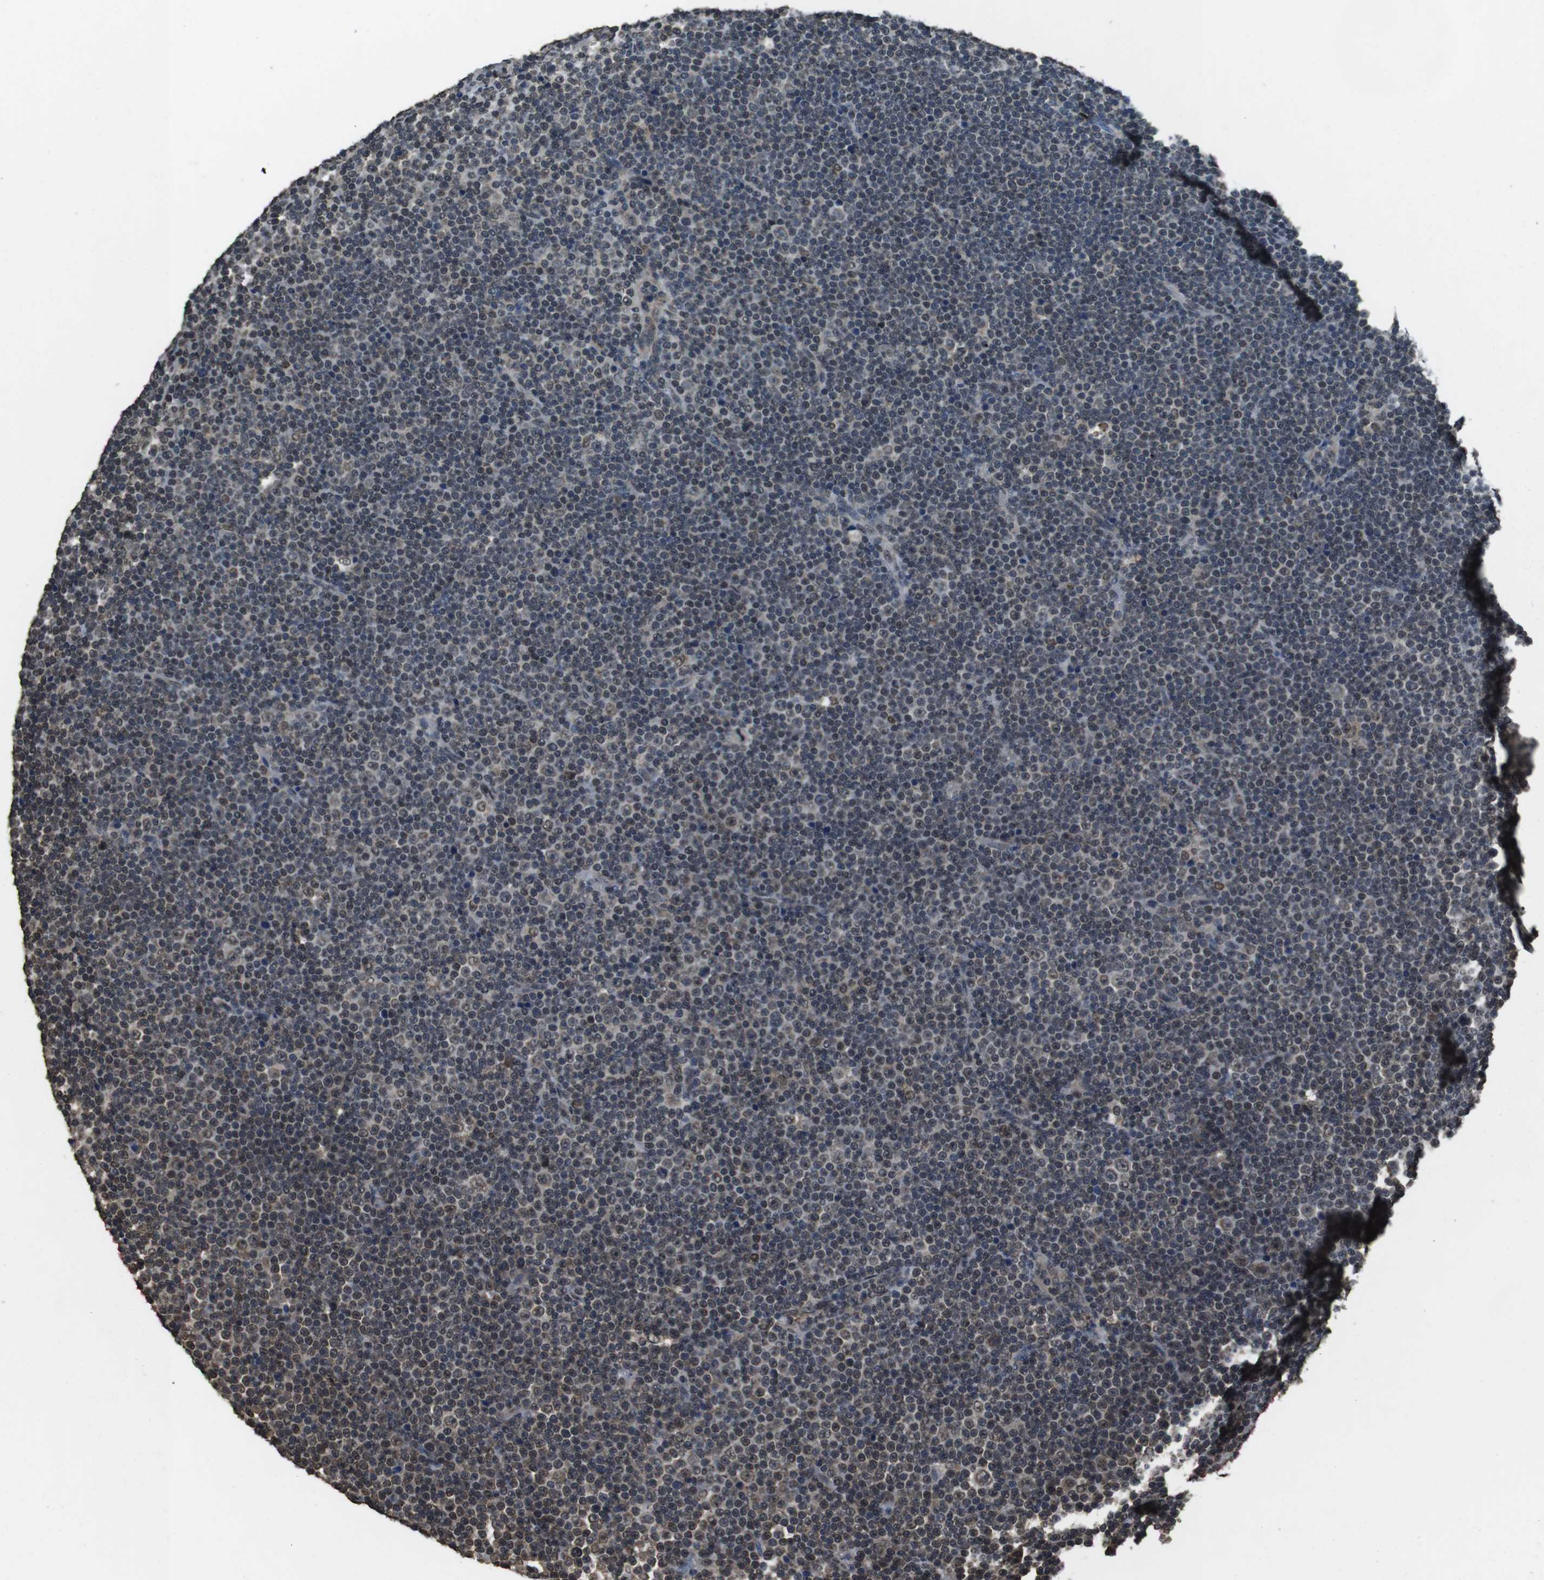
{"staining": {"intensity": "negative", "quantity": "none", "location": "none"}, "tissue": "lymphoma", "cell_type": "Tumor cells", "image_type": "cancer", "snomed": [{"axis": "morphology", "description": "Malignant lymphoma, non-Hodgkin's type, Low grade"}, {"axis": "topography", "description": "Lymph node"}], "caption": "The immunohistochemistry micrograph has no significant staining in tumor cells of low-grade malignant lymphoma, non-Hodgkin's type tissue.", "gene": "MAF", "patient": {"sex": "female", "age": 67}}